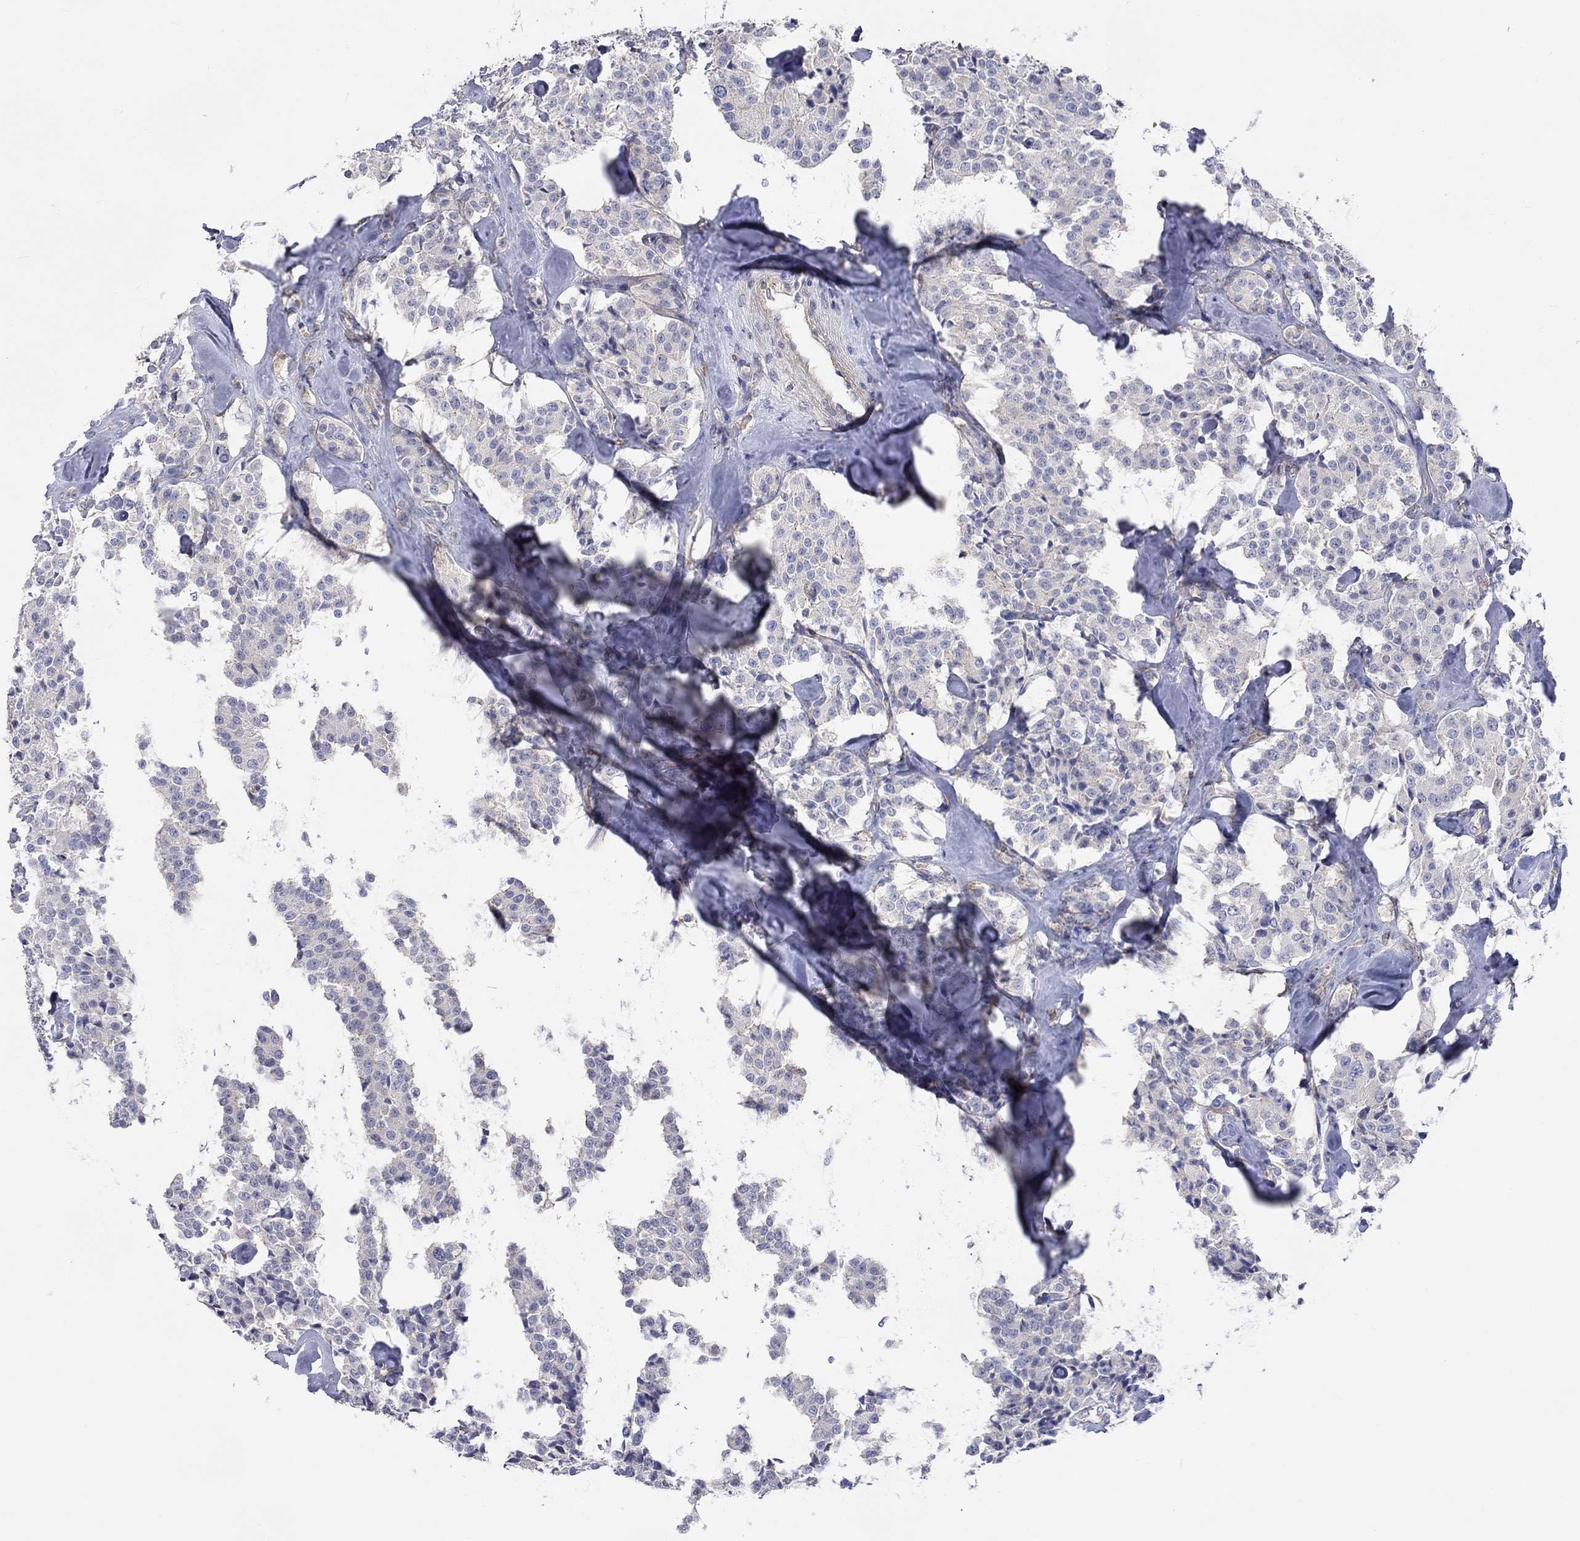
{"staining": {"intensity": "negative", "quantity": "none", "location": "none"}, "tissue": "carcinoid", "cell_type": "Tumor cells", "image_type": "cancer", "snomed": [{"axis": "morphology", "description": "Carcinoid, malignant, NOS"}, {"axis": "topography", "description": "Pancreas"}], "caption": "A micrograph of human carcinoid (malignant) is negative for staining in tumor cells.", "gene": "PCDHGA10", "patient": {"sex": "male", "age": 41}}